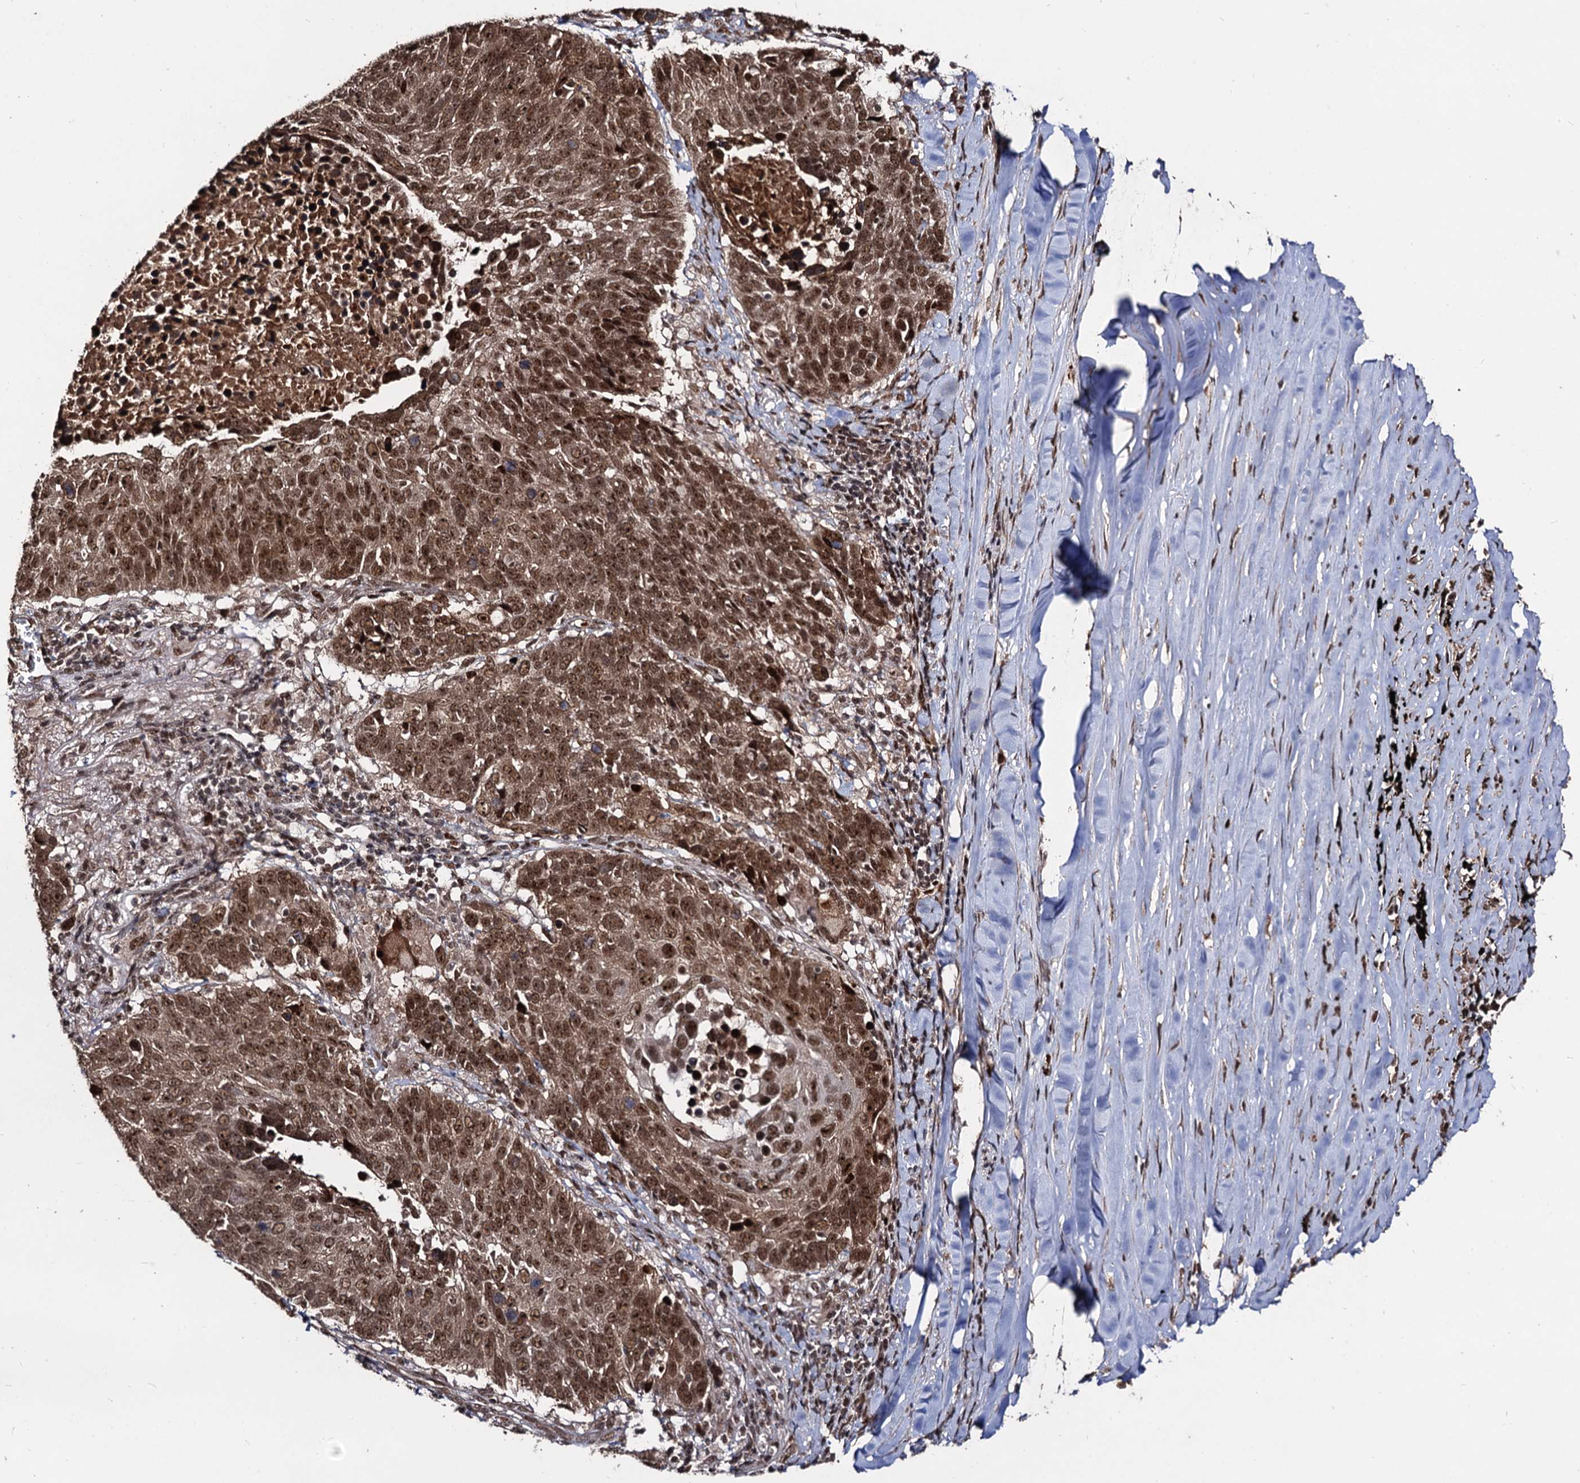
{"staining": {"intensity": "moderate", "quantity": ">75%", "location": "nuclear"}, "tissue": "lung cancer", "cell_type": "Tumor cells", "image_type": "cancer", "snomed": [{"axis": "morphology", "description": "Normal tissue, NOS"}, {"axis": "morphology", "description": "Squamous cell carcinoma, NOS"}, {"axis": "topography", "description": "Lymph node"}, {"axis": "topography", "description": "Lung"}], "caption": "Tumor cells exhibit medium levels of moderate nuclear positivity in about >75% of cells in squamous cell carcinoma (lung).", "gene": "SFSWAP", "patient": {"sex": "male", "age": 66}}